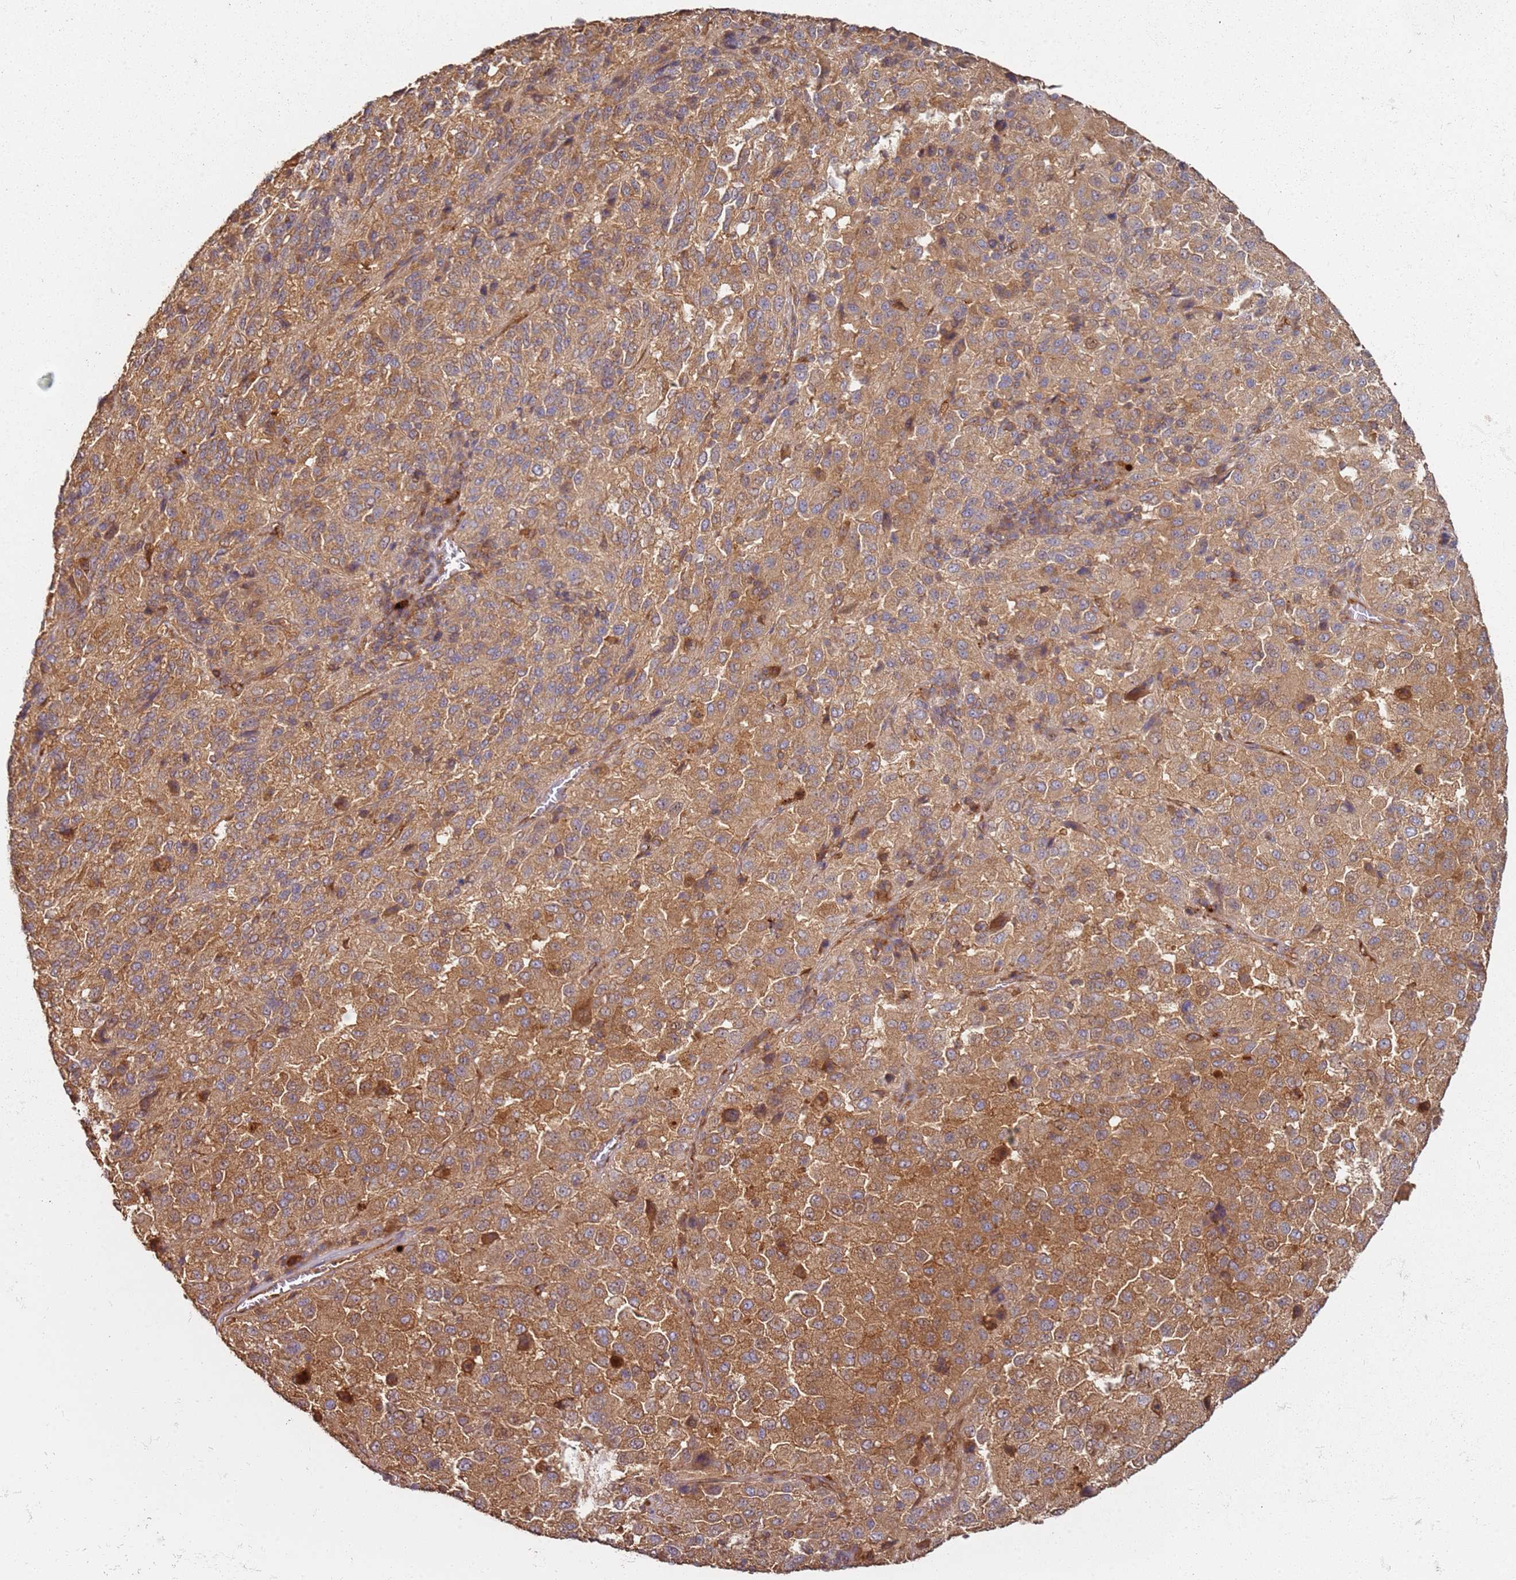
{"staining": {"intensity": "moderate", "quantity": ">75%", "location": "cytoplasmic/membranous"}, "tissue": "melanoma", "cell_type": "Tumor cells", "image_type": "cancer", "snomed": [{"axis": "morphology", "description": "Malignant melanoma, Metastatic site"}, {"axis": "topography", "description": "Lung"}], "caption": "Malignant melanoma (metastatic site) tissue reveals moderate cytoplasmic/membranous staining in approximately >75% of tumor cells, visualized by immunohistochemistry. The staining was performed using DAB, with brown indicating positive protein expression. Nuclei are stained blue with hematoxylin.", "gene": "SCGB2B2", "patient": {"sex": "male", "age": 64}}